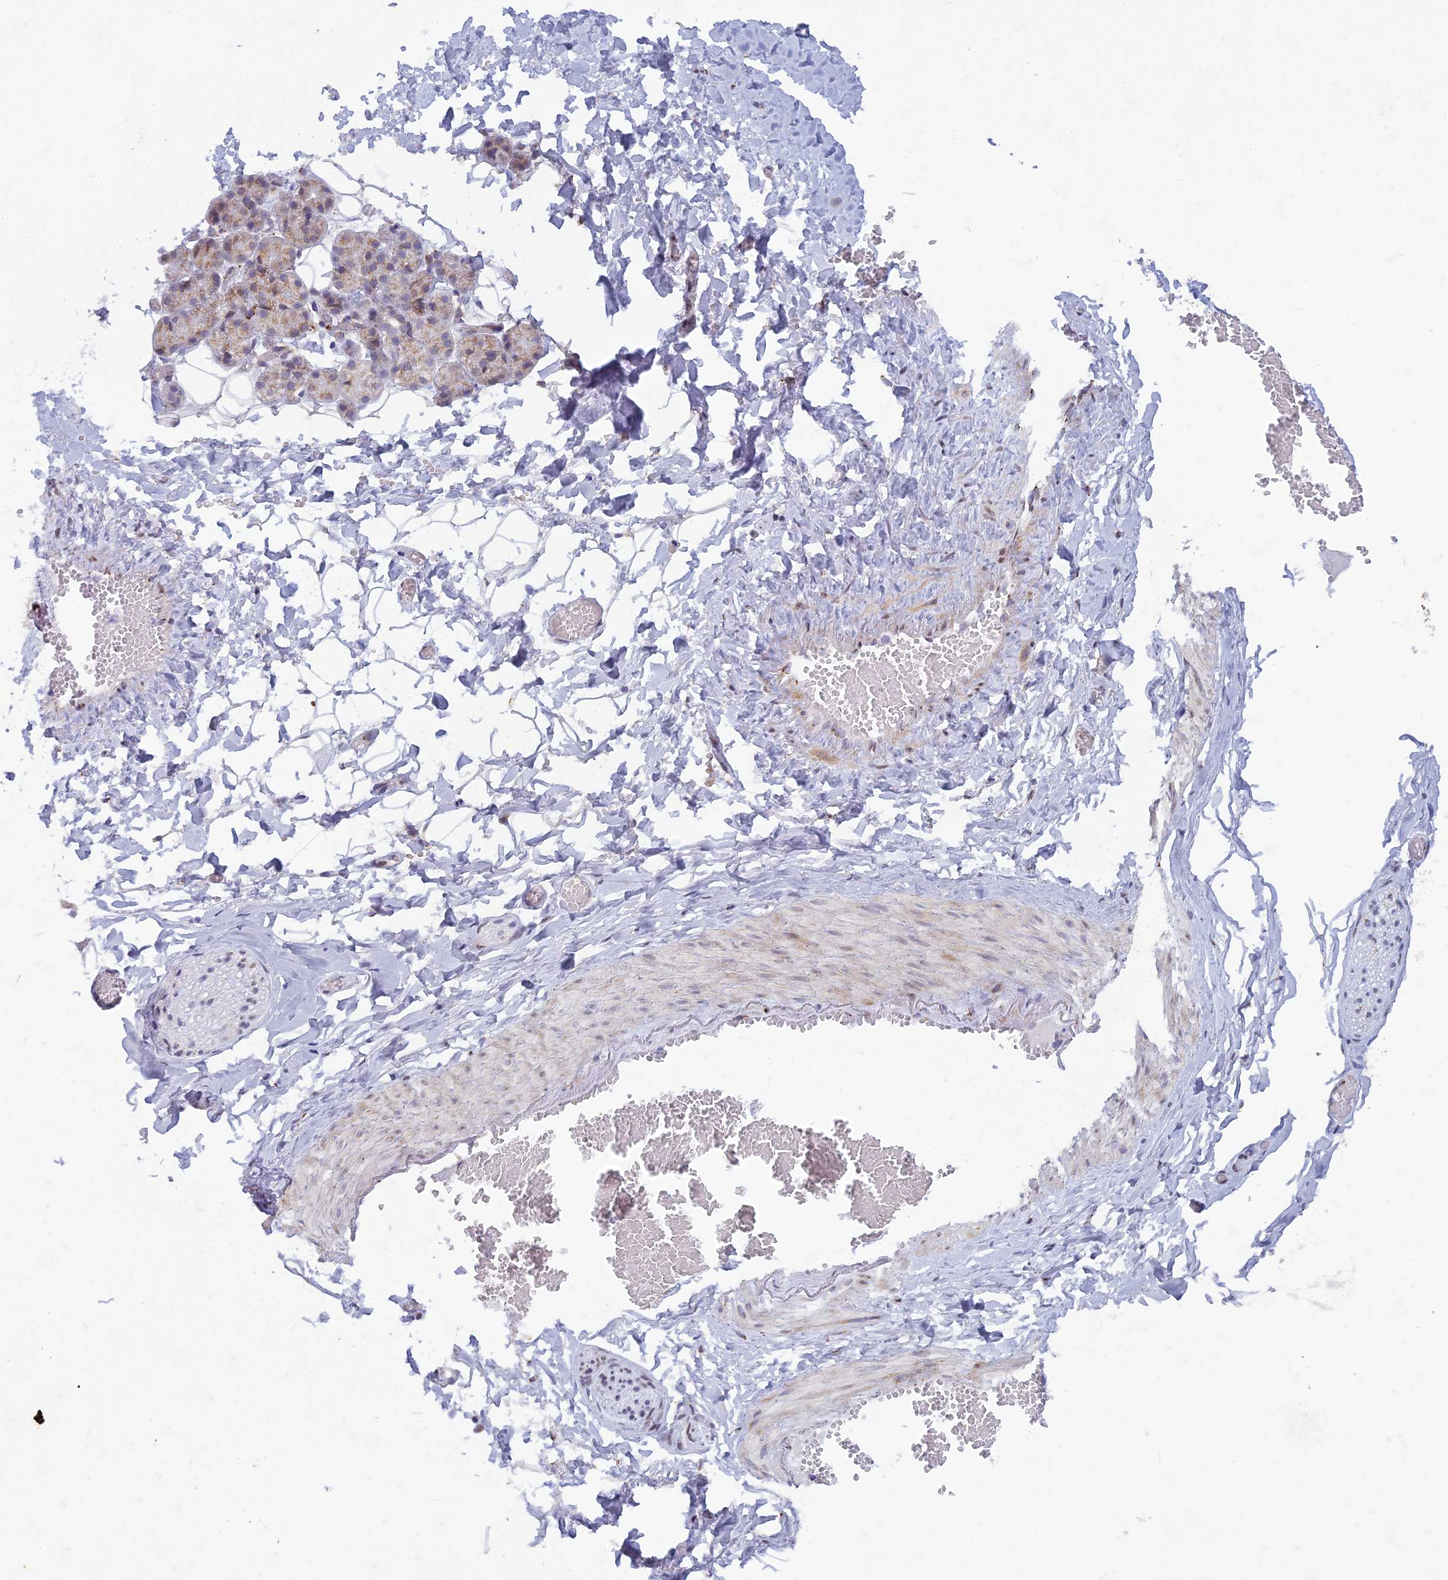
{"staining": {"intensity": "moderate", "quantity": "<25%", "location": "cytoplasmic/membranous"}, "tissue": "salivary gland", "cell_type": "Glandular cells", "image_type": "normal", "snomed": [{"axis": "morphology", "description": "Normal tissue, NOS"}, {"axis": "topography", "description": "Salivary gland"}], "caption": "Salivary gland stained with DAB (3,3'-diaminobenzidine) immunohistochemistry demonstrates low levels of moderate cytoplasmic/membranous expression in approximately <25% of glandular cells. Immunohistochemistry (ihc) stains the protein in brown and the nuclei are stained blue.", "gene": "FAM3C", "patient": {"sex": "male", "age": 63}}